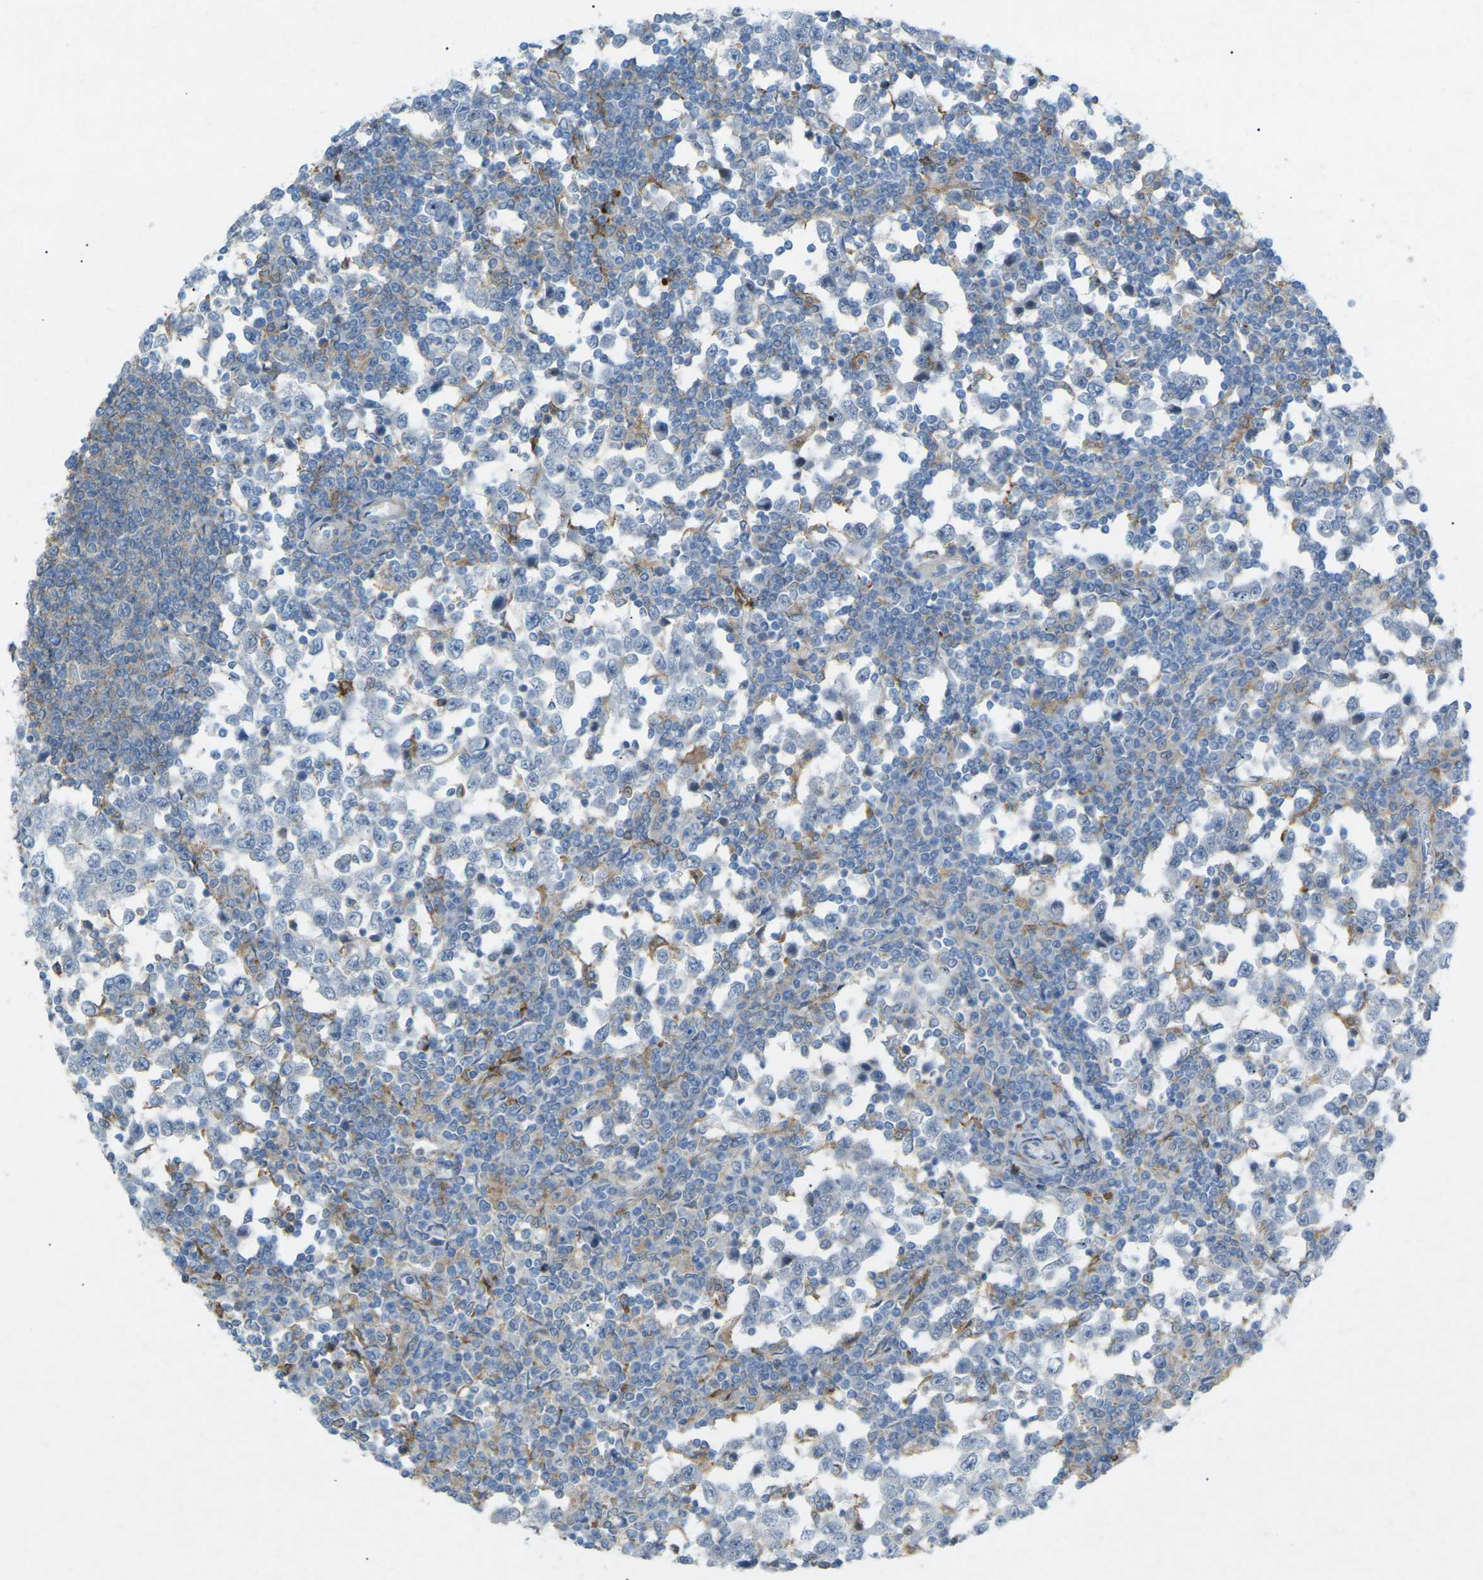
{"staining": {"intensity": "negative", "quantity": "none", "location": "none"}, "tissue": "testis cancer", "cell_type": "Tumor cells", "image_type": "cancer", "snomed": [{"axis": "morphology", "description": "Seminoma, NOS"}, {"axis": "topography", "description": "Testis"}], "caption": "The IHC micrograph has no significant expression in tumor cells of seminoma (testis) tissue.", "gene": "STK11", "patient": {"sex": "male", "age": 65}}